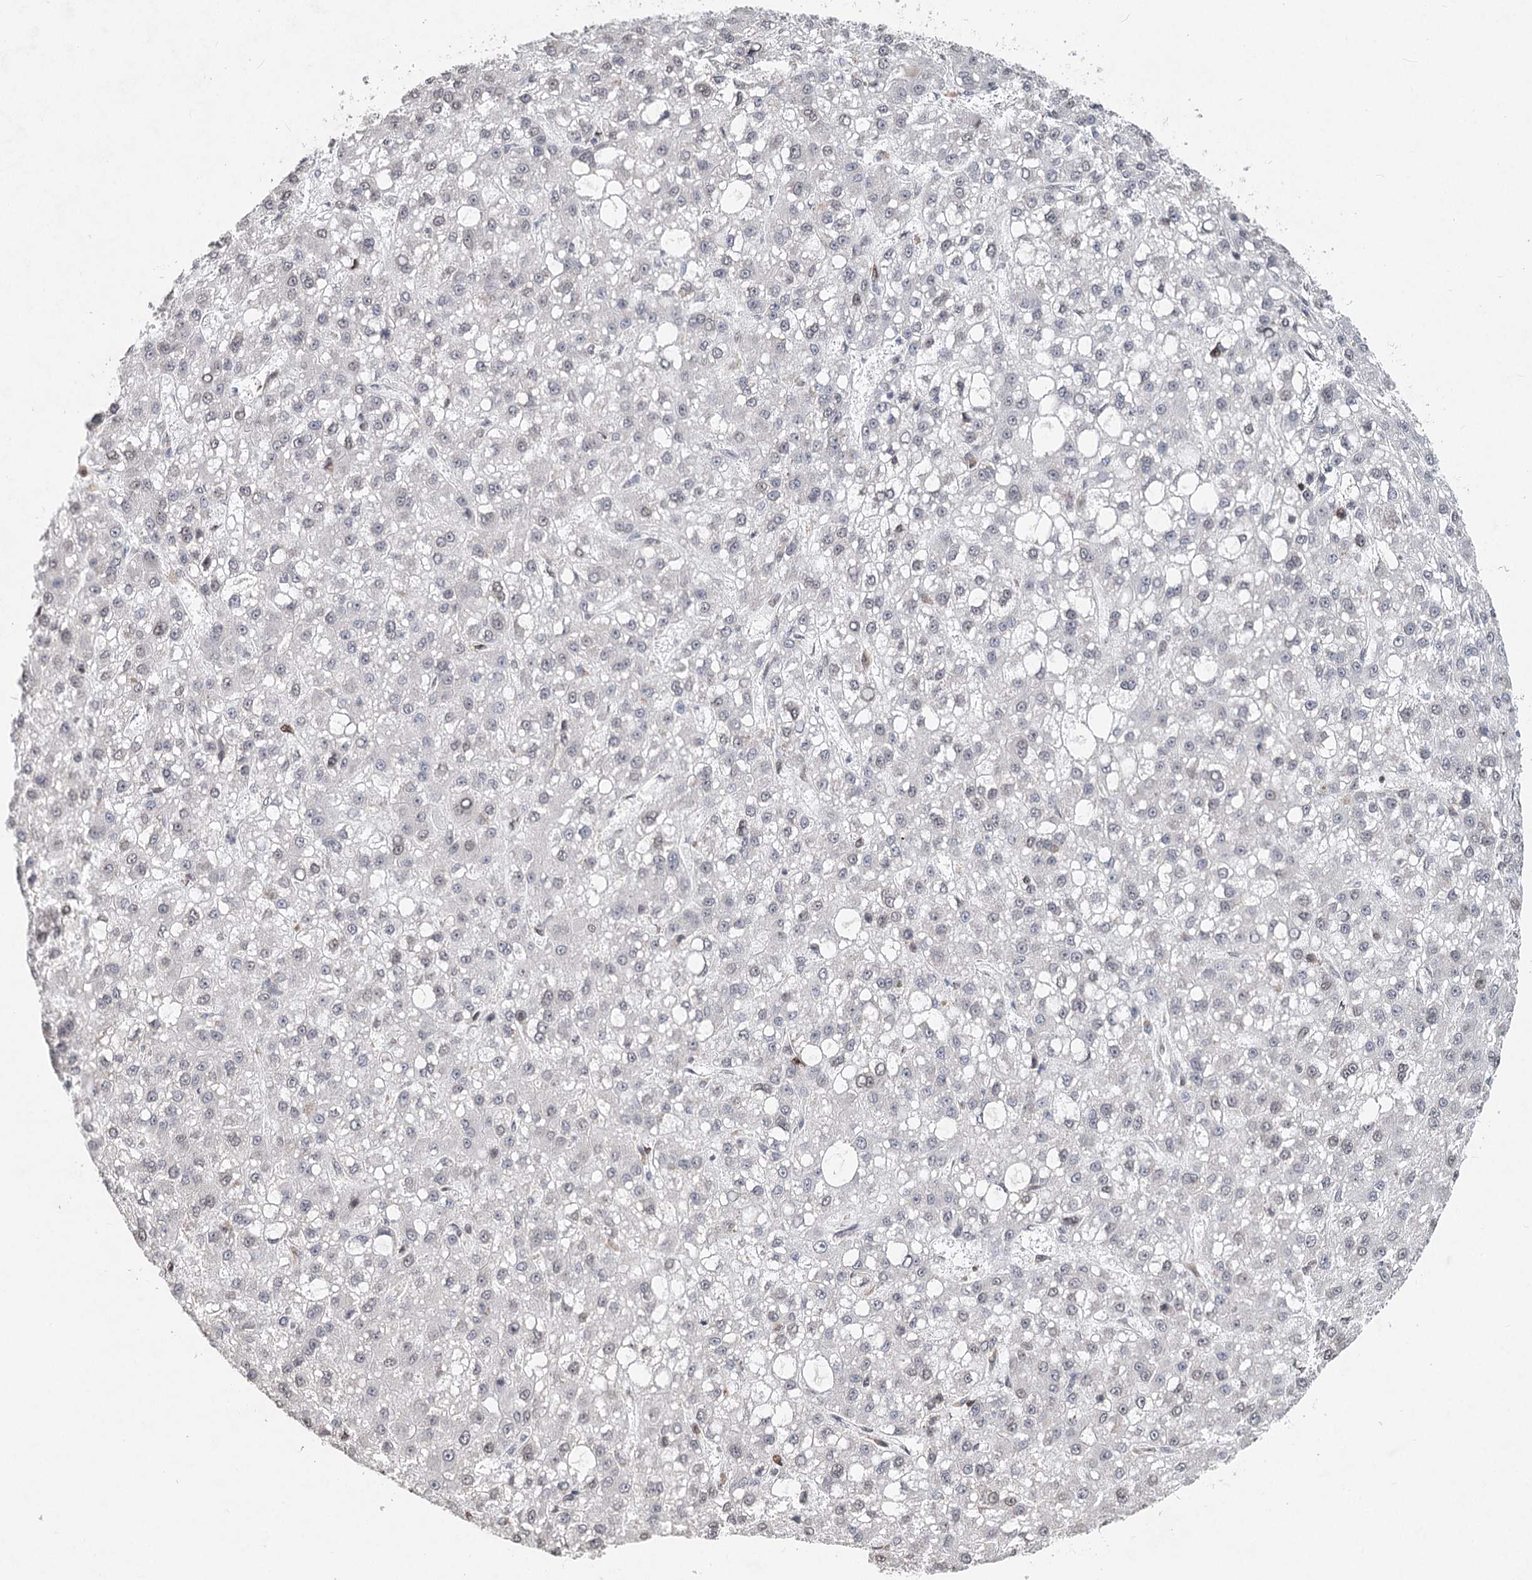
{"staining": {"intensity": "weak", "quantity": "<25%", "location": "nuclear"}, "tissue": "liver cancer", "cell_type": "Tumor cells", "image_type": "cancer", "snomed": [{"axis": "morphology", "description": "Carcinoma, Hepatocellular, NOS"}, {"axis": "topography", "description": "Liver"}], "caption": "Tumor cells are negative for protein expression in human liver hepatocellular carcinoma.", "gene": "FRMD4A", "patient": {"sex": "male", "age": 67}}